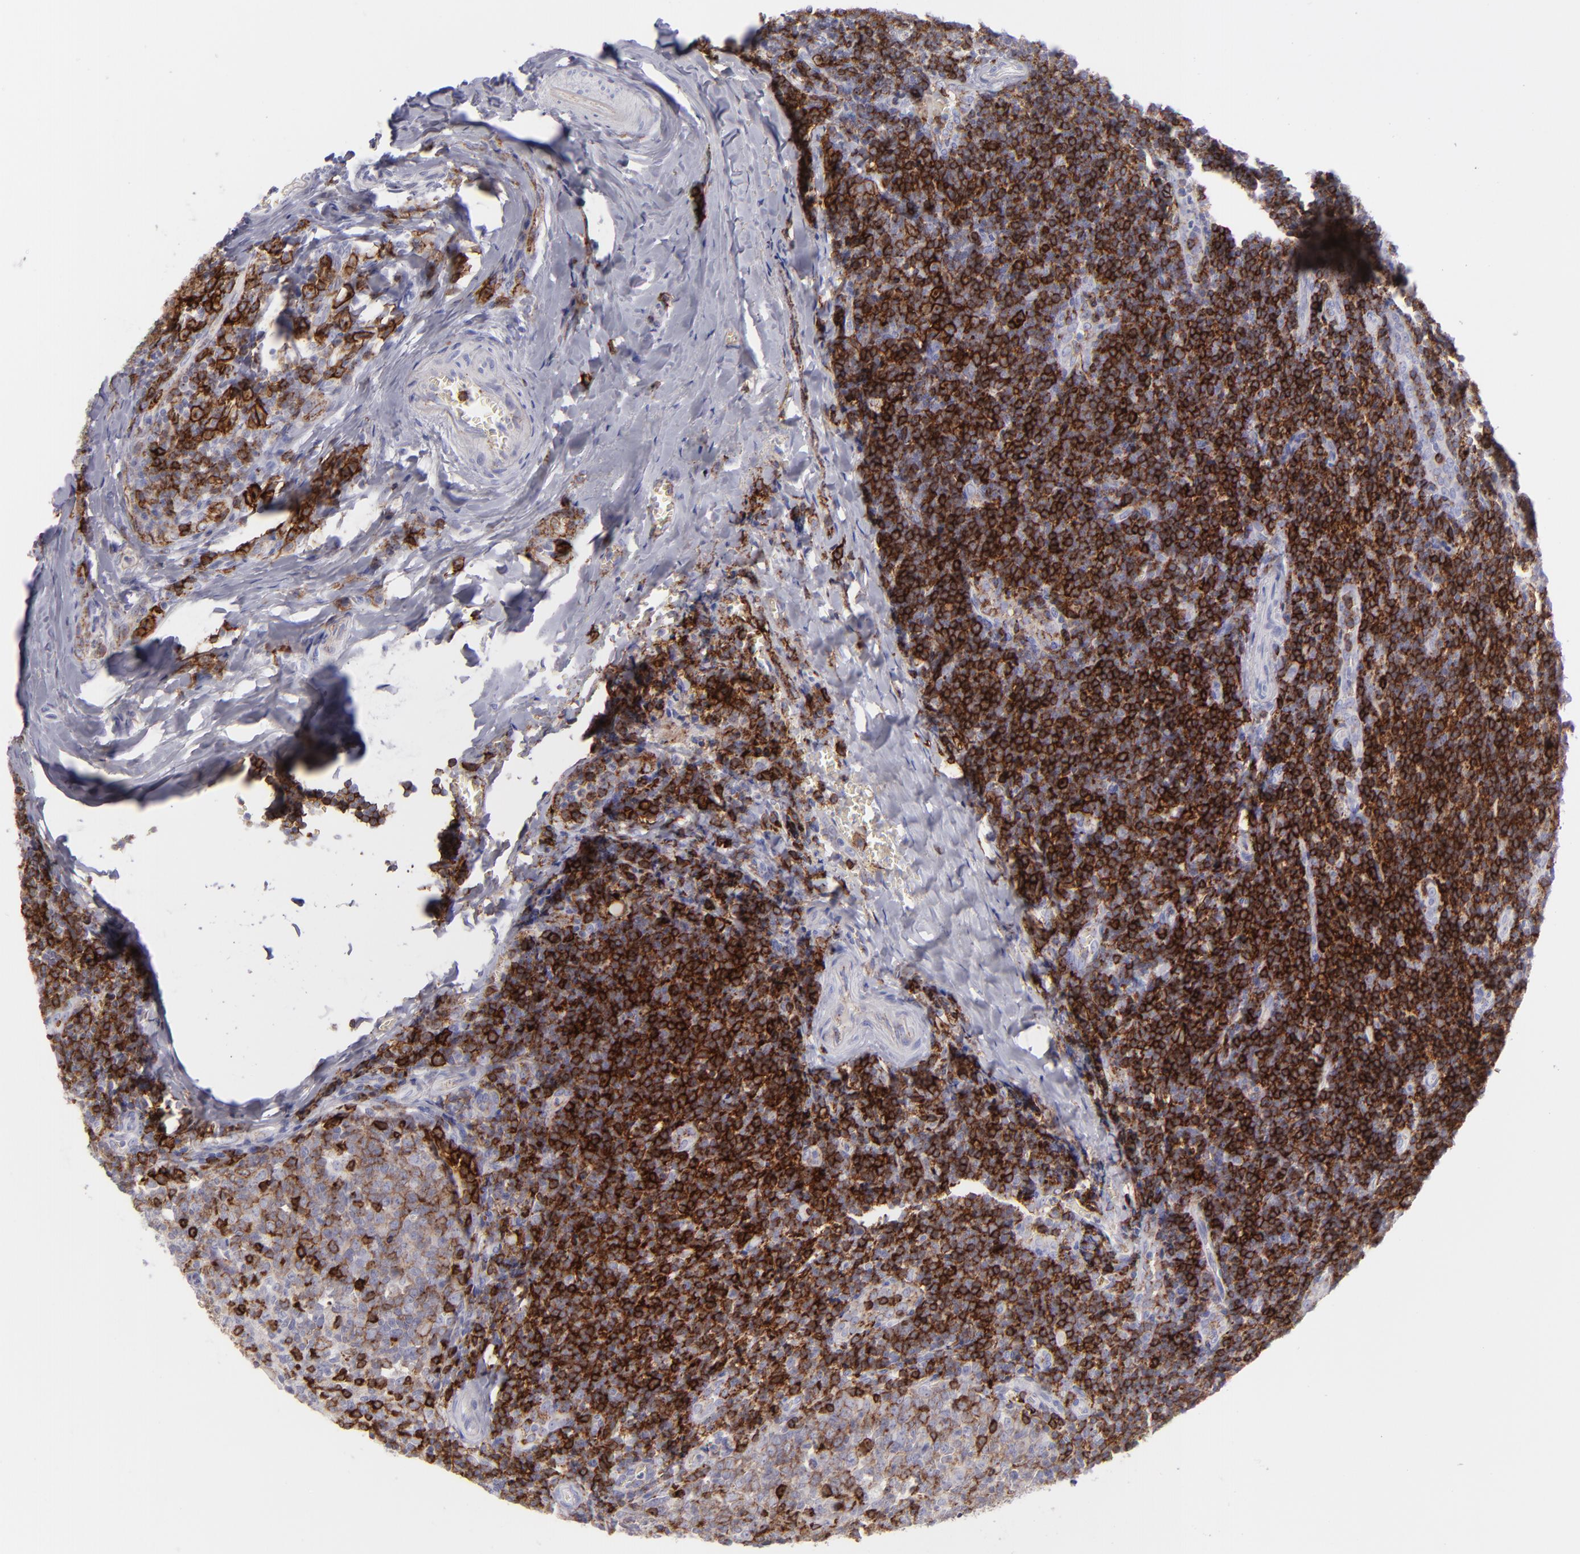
{"staining": {"intensity": "strong", "quantity": "<25%", "location": "cytoplasmic/membranous"}, "tissue": "tonsil", "cell_type": "Germinal center cells", "image_type": "normal", "snomed": [{"axis": "morphology", "description": "Normal tissue, NOS"}, {"axis": "topography", "description": "Tonsil"}], "caption": "Protein expression analysis of unremarkable human tonsil reveals strong cytoplasmic/membranous staining in approximately <25% of germinal center cells. (DAB IHC with brightfield microscopy, high magnification).", "gene": "CD27", "patient": {"sex": "male", "age": 31}}